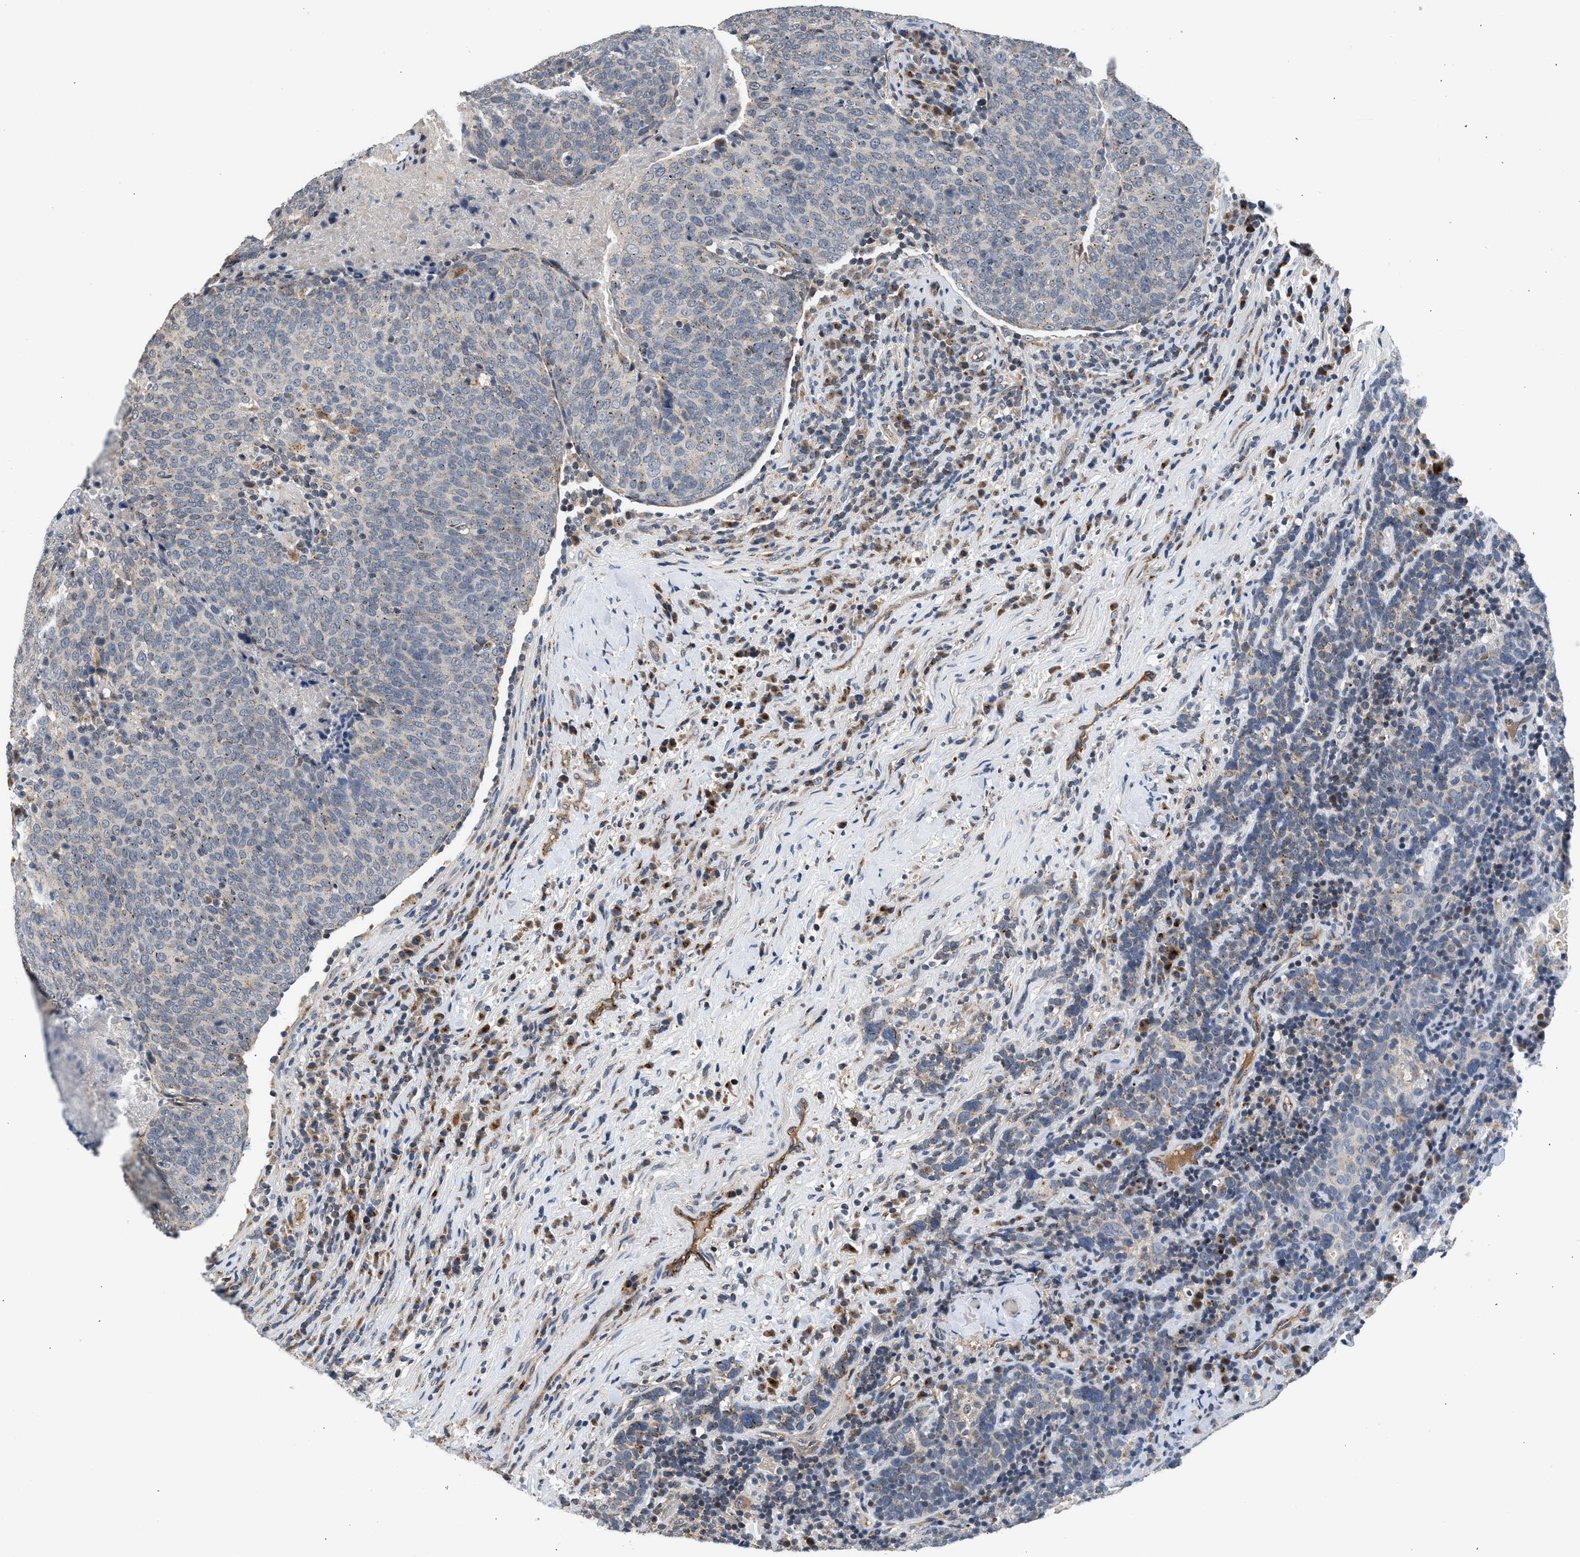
{"staining": {"intensity": "negative", "quantity": "none", "location": "none"}, "tissue": "head and neck cancer", "cell_type": "Tumor cells", "image_type": "cancer", "snomed": [{"axis": "morphology", "description": "Squamous cell carcinoma, NOS"}, {"axis": "morphology", "description": "Squamous cell carcinoma, metastatic, NOS"}, {"axis": "topography", "description": "Lymph node"}, {"axis": "topography", "description": "Head-Neck"}], "caption": "The histopathology image displays no staining of tumor cells in head and neck cancer (squamous cell carcinoma).", "gene": "PIM1", "patient": {"sex": "male", "age": 62}}